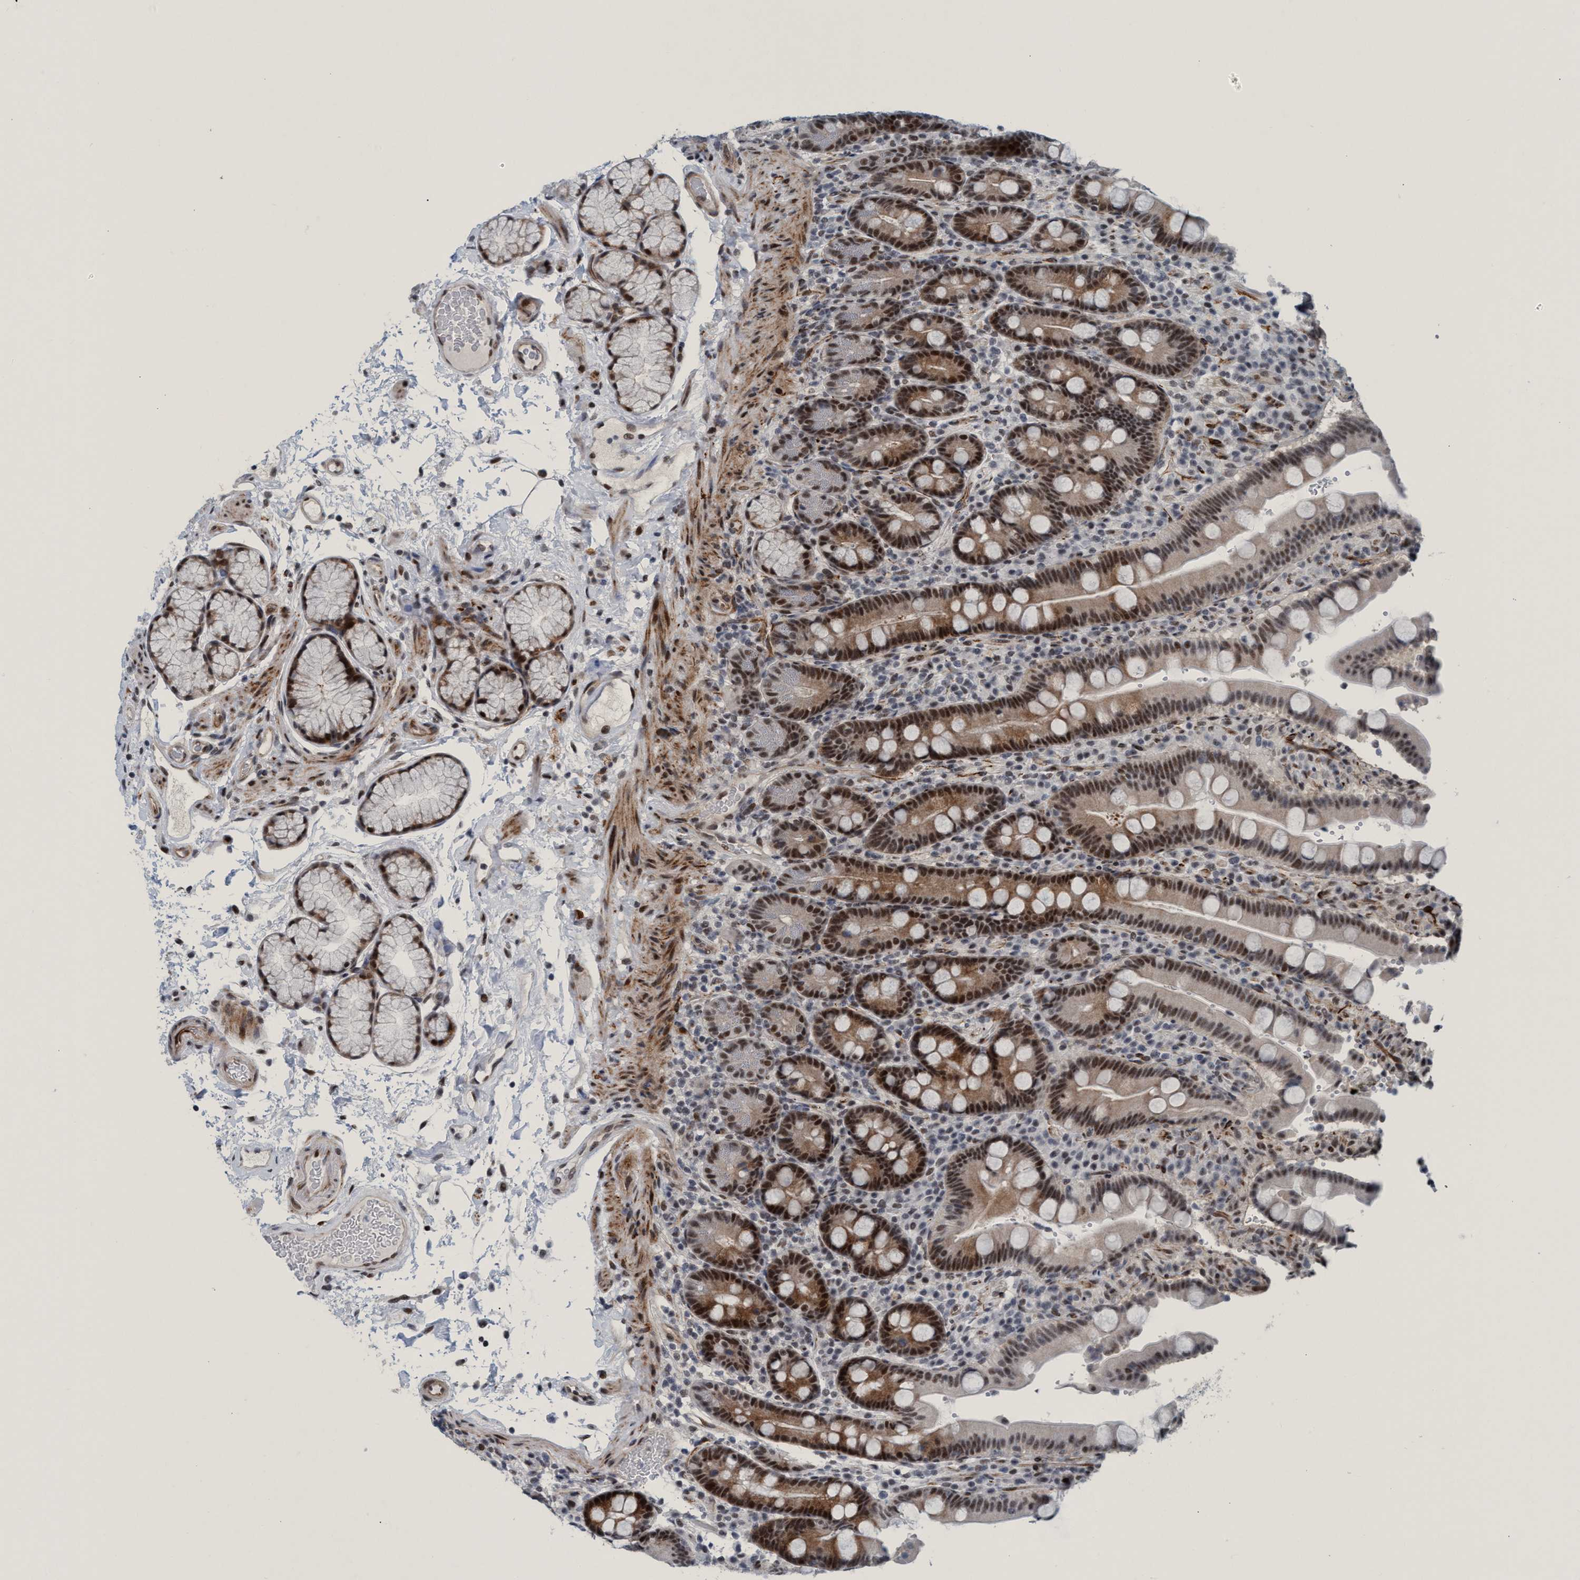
{"staining": {"intensity": "strong", "quantity": "25%-75%", "location": "cytoplasmic/membranous,nuclear"}, "tissue": "duodenum", "cell_type": "Glandular cells", "image_type": "normal", "snomed": [{"axis": "morphology", "description": "Normal tissue, NOS"}, {"axis": "topography", "description": "Small intestine, NOS"}], "caption": "Protein staining shows strong cytoplasmic/membranous,nuclear expression in approximately 25%-75% of glandular cells in normal duodenum. The protein is stained brown, and the nuclei are stained in blue (DAB IHC with brightfield microscopy, high magnification).", "gene": "CWC27", "patient": {"sex": "female", "age": 71}}